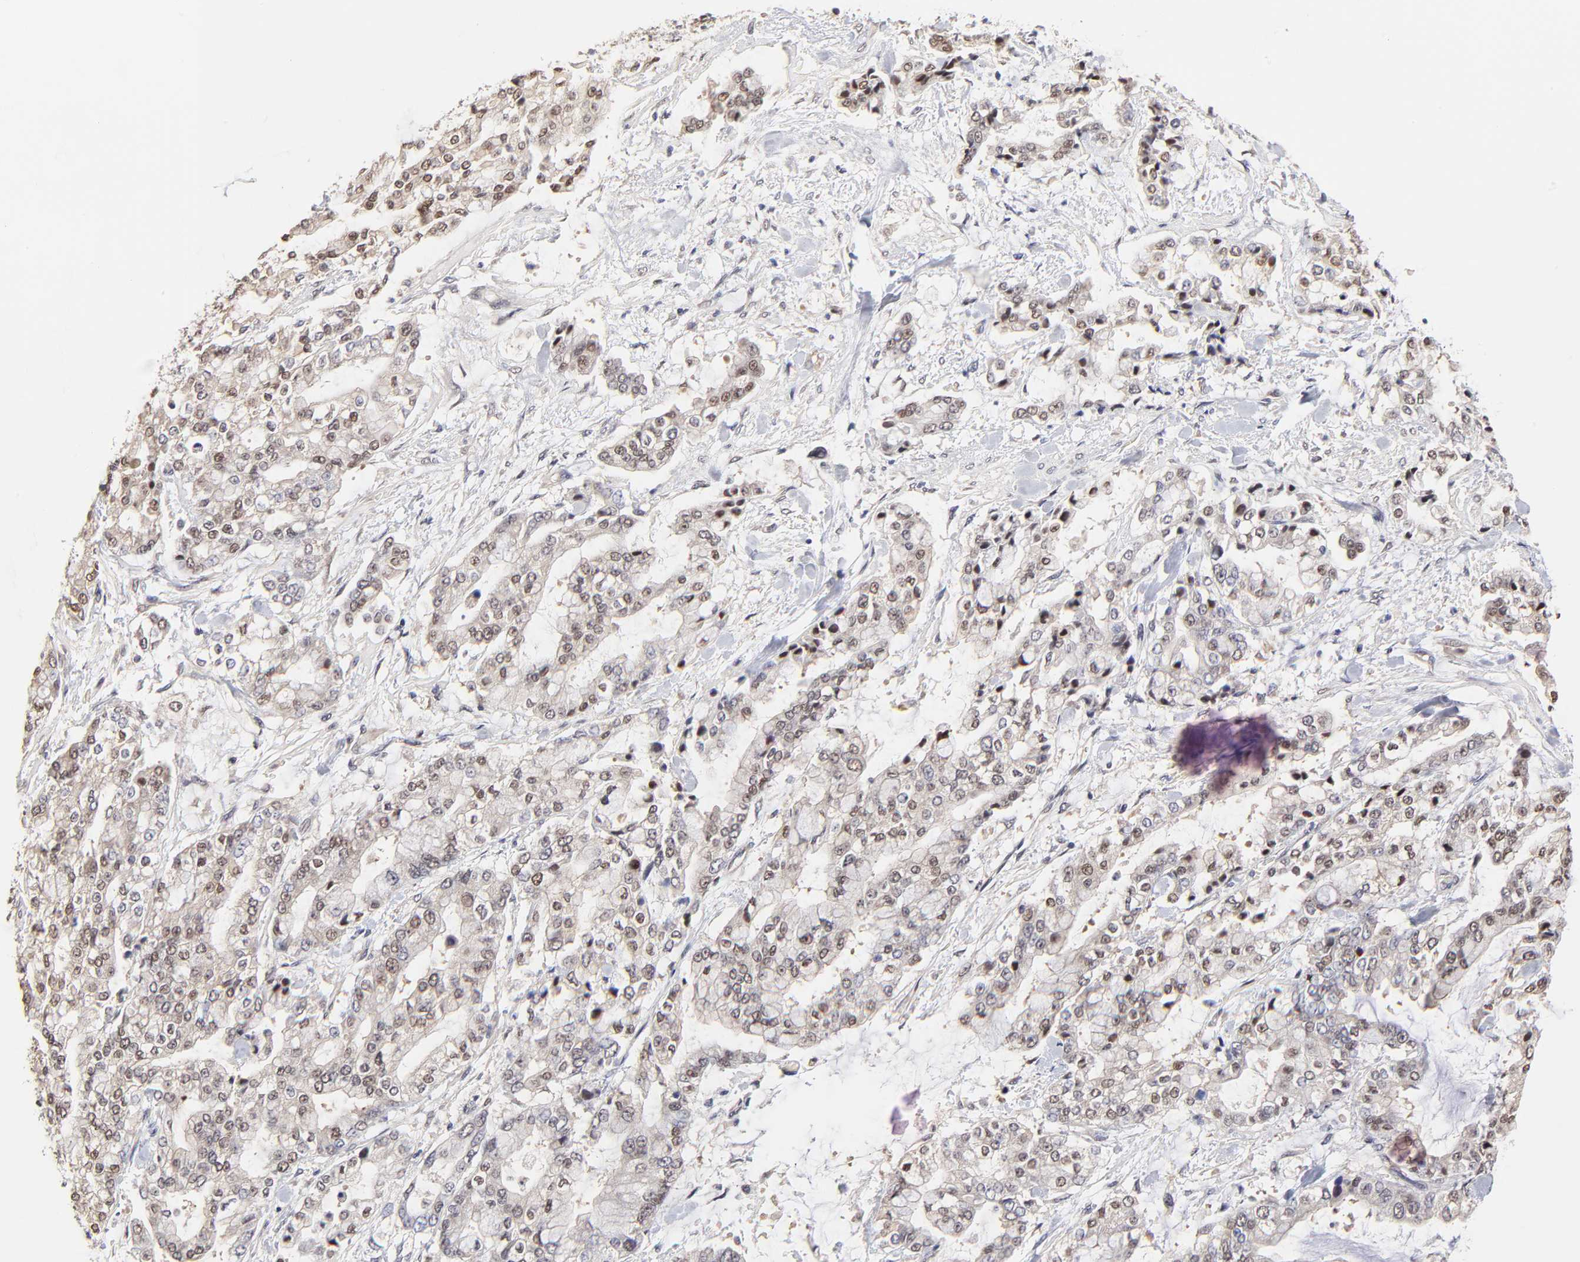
{"staining": {"intensity": "weak", "quantity": ">75%", "location": "cytoplasmic/membranous,nuclear"}, "tissue": "stomach cancer", "cell_type": "Tumor cells", "image_type": "cancer", "snomed": [{"axis": "morphology", "description": "Normal tissue, NOS"}, {"axis": "morphology", "description": "Adenocarcinoma, NOS"}, {"axis": "topography", "description": "Stomach, upper"}, {"axis": "topography", "description": "Stomach"}], "caption": "Tumor cells display low levels of weak cytoplasmic/membranous and nuclear expression in about >75% of cells in adenocarcinoma (stomach). The protein of interest is shown in brown color, while the nuclei are stained blue.", "gene": "ZNF10", "patient": {"sex": "male", "age": 76}}